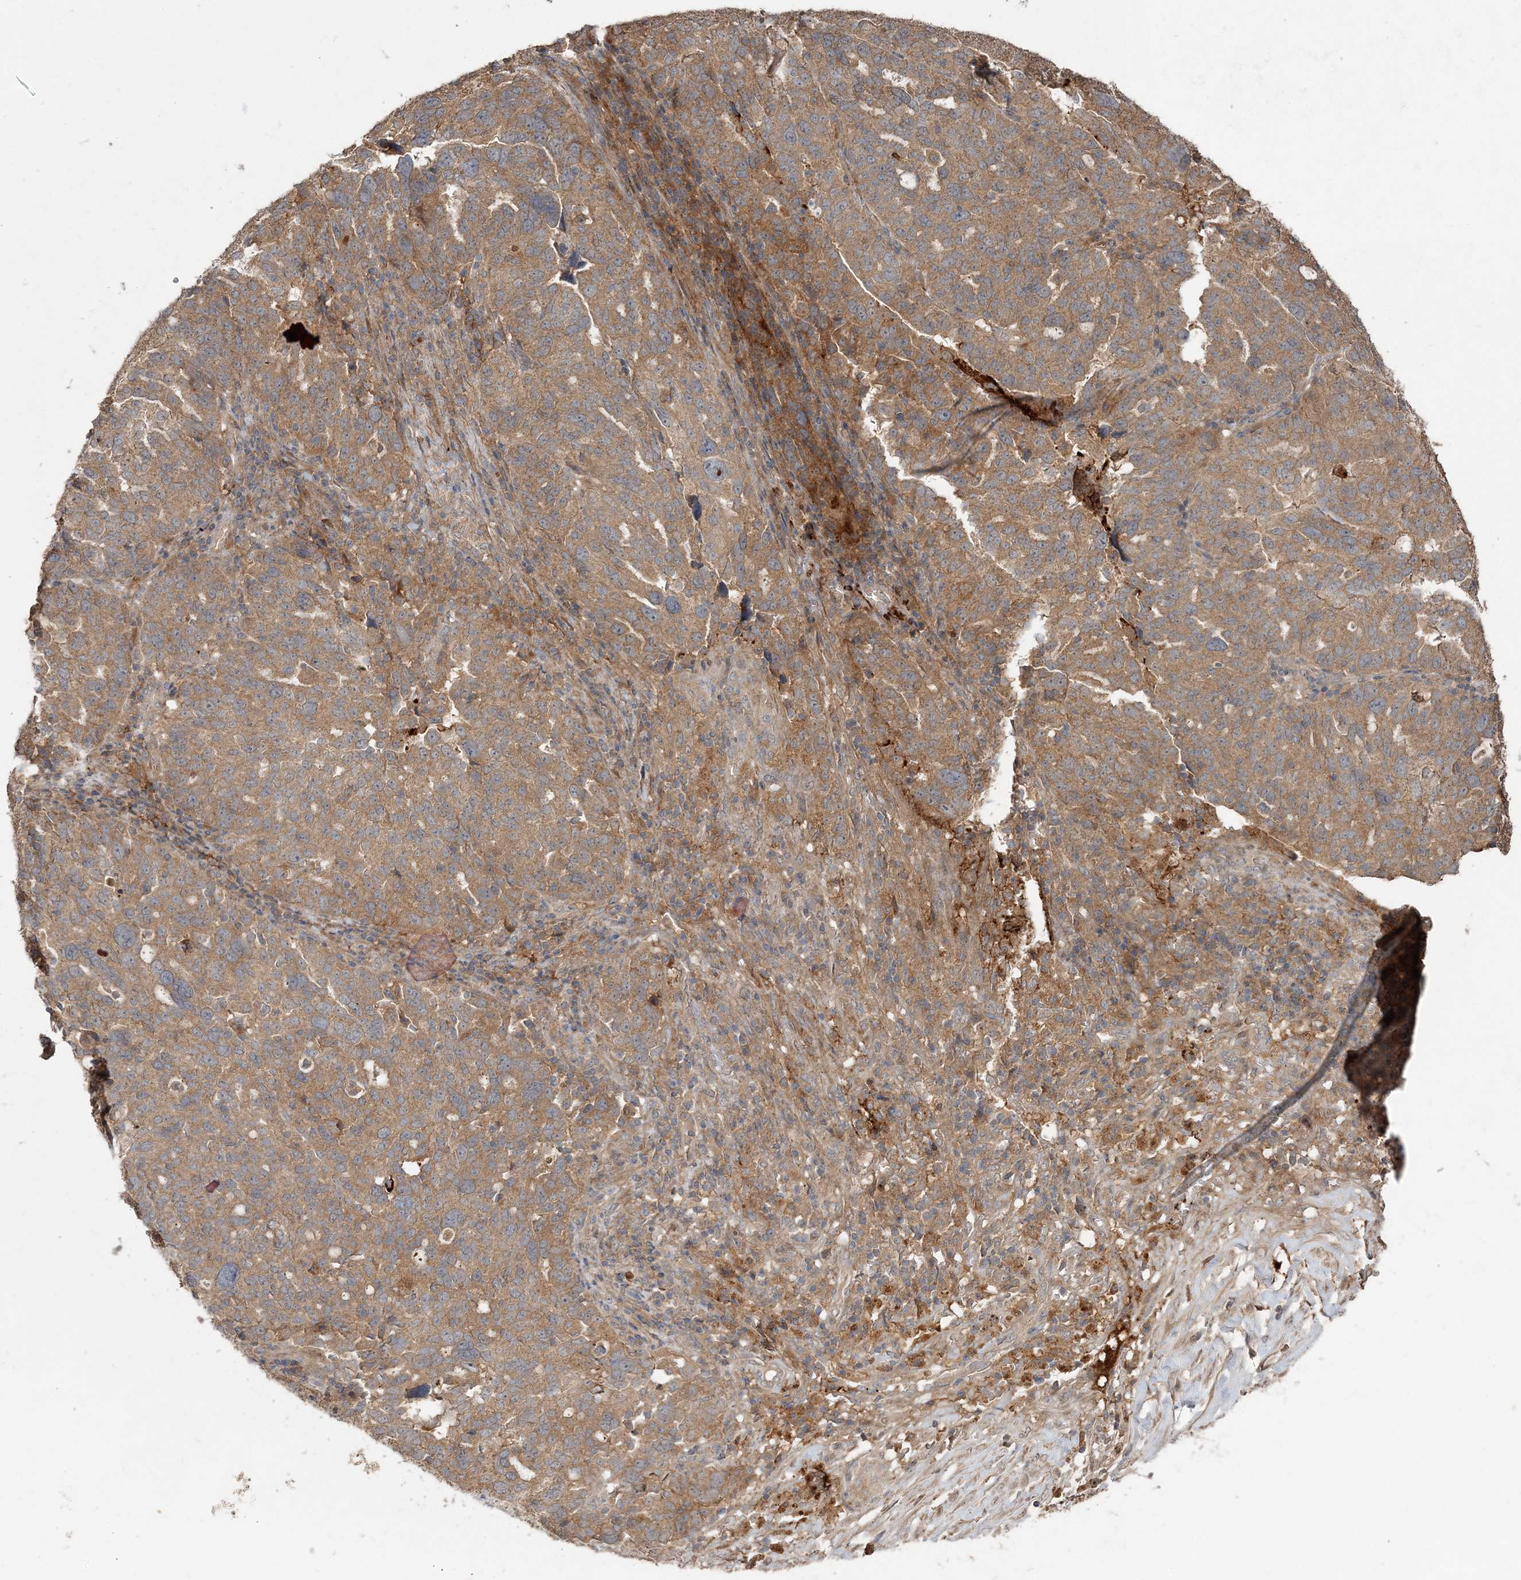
{"staining": {"intensity": "moderate", "quantity": ">75%", "location": "cytoplasmic/membranous"}, "tissue": "ovarian cancer", "cell_type": "Tumor cells", "image_type": "cancer", "snomed": [{"axis": "morphology", "description": "Cystadenocarcinoma, serous, NOS"}, {"axis": "topography", "description": "Ovary"}], "caption": "Ovarian serous cystadenocarcinoma was stained to show a protein in brown. There is medium levels of moderate cytoplasmic/membranous staining in about >75% of tumor cells.", "gene": "SPRY1", "patient": {"sex": "female", "age": 59}}